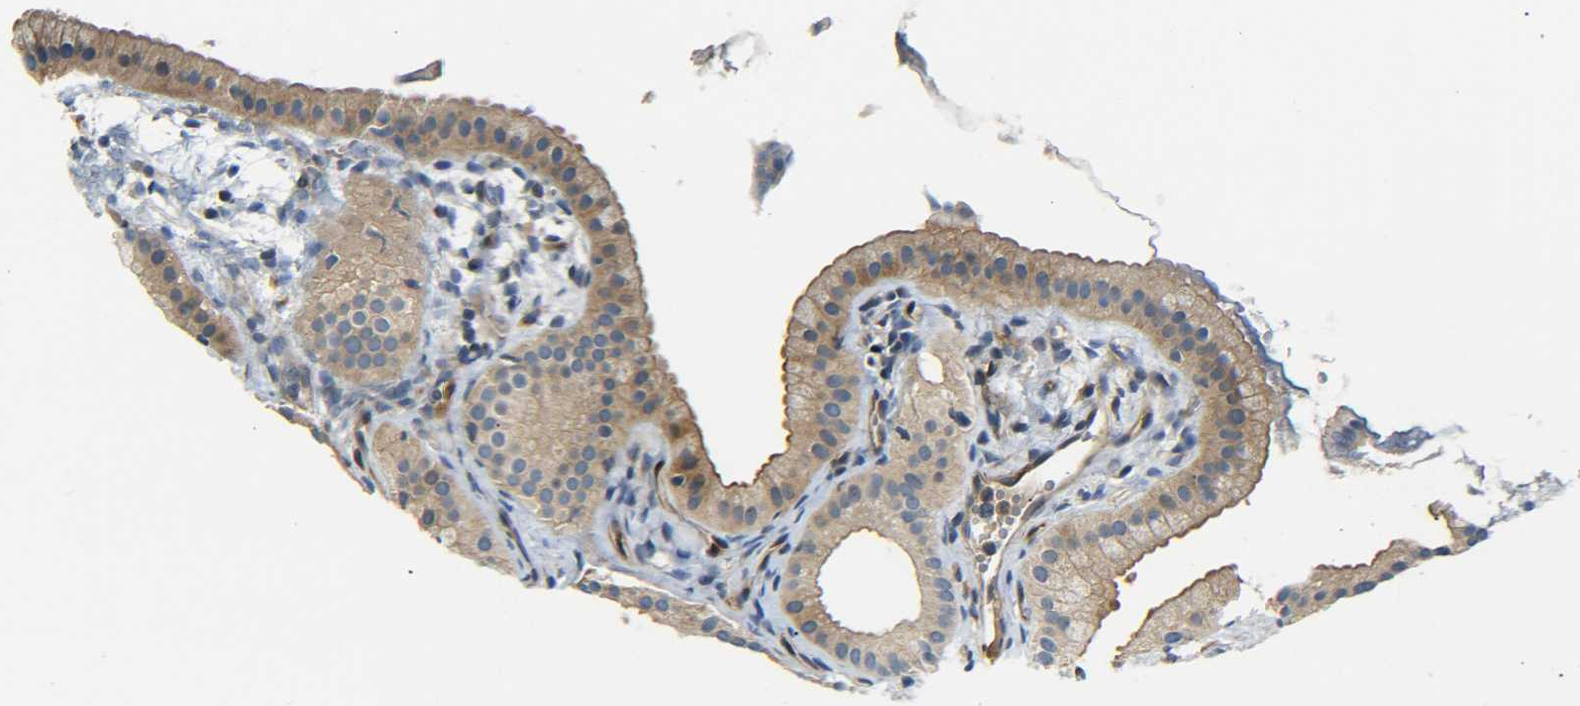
{"staining": {"intensity": "moderate", "quantity": ">75%", "location": "cytoplasmic/membranous"}, "tissue": "gallbladder", "cell_type": "Glandular cells", "image_type": "normal", "snomed": [{"axis": "morphology", "description": "Normal tissue, NOS"}, {"axis": "topography", "description": "Gallbladder"}], "caption": "Benign gallbladder demonstrates moderate cytoplasmic/membranous expression in about >75% of glandular cells (DAB (3,3'-diaminobenzidine) IHC with brightfield microscopy, high magnification)..", "gene": "MEIS1", "patient": {"sex": "female", "age": 64}}